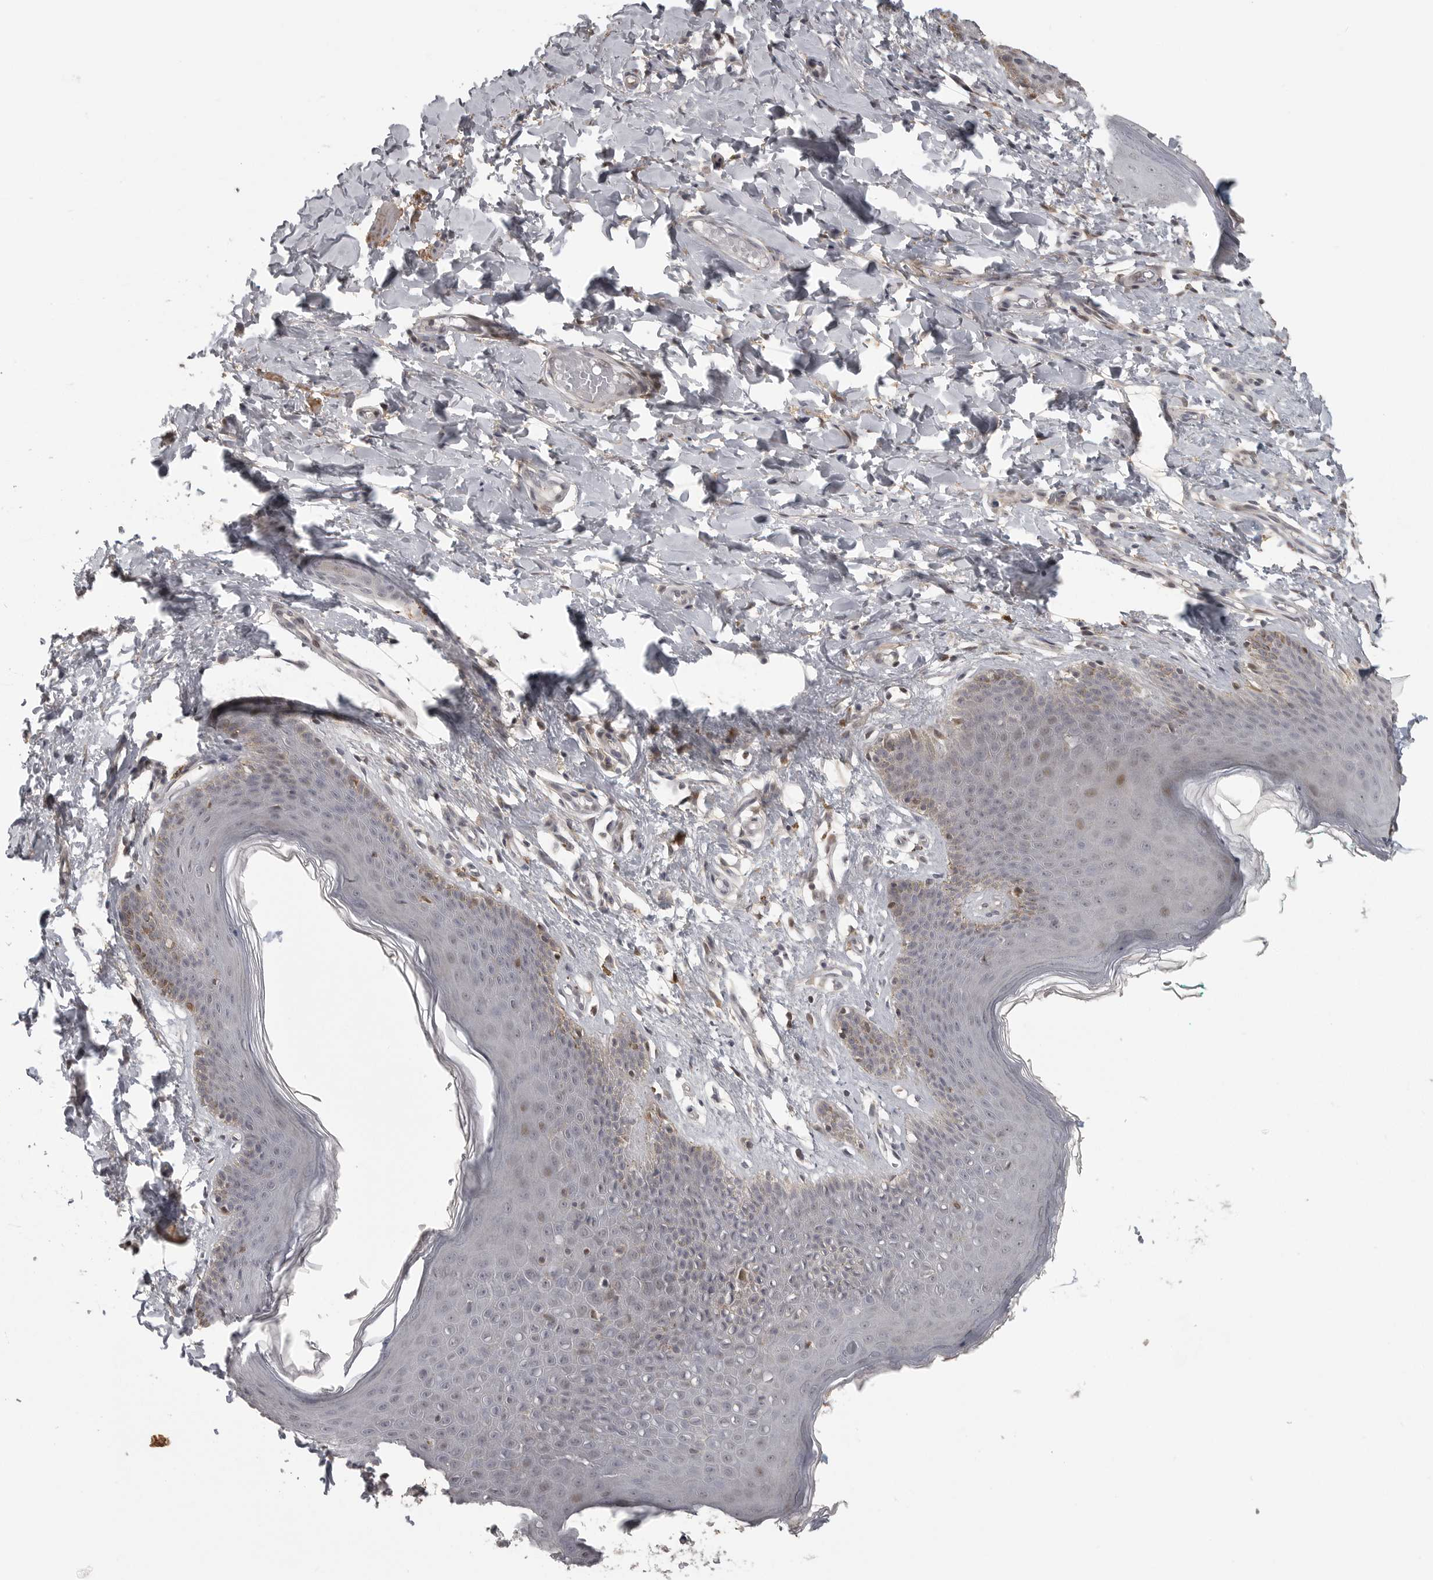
{"staining": {"intensity": "weak", "quantity": "25%-75%", "location": "cytoplasmic/membranous,nuclear"}, "tissue": "skin", "cell_type": "Epidermal cells", "image_type": "normal", "snomed": [{"axis": "morphology", "description": "Normal tissue, NOS"}, {"axis": "topography", "description": "Vulva"}], "caption": "Weak cytoplasmic/membranous,nuclear staining is appreciated in about 25%-75% of epidermal cells in normal skin.", "gene": "UROD", "patient": {"sex": "female", "age": 66}}